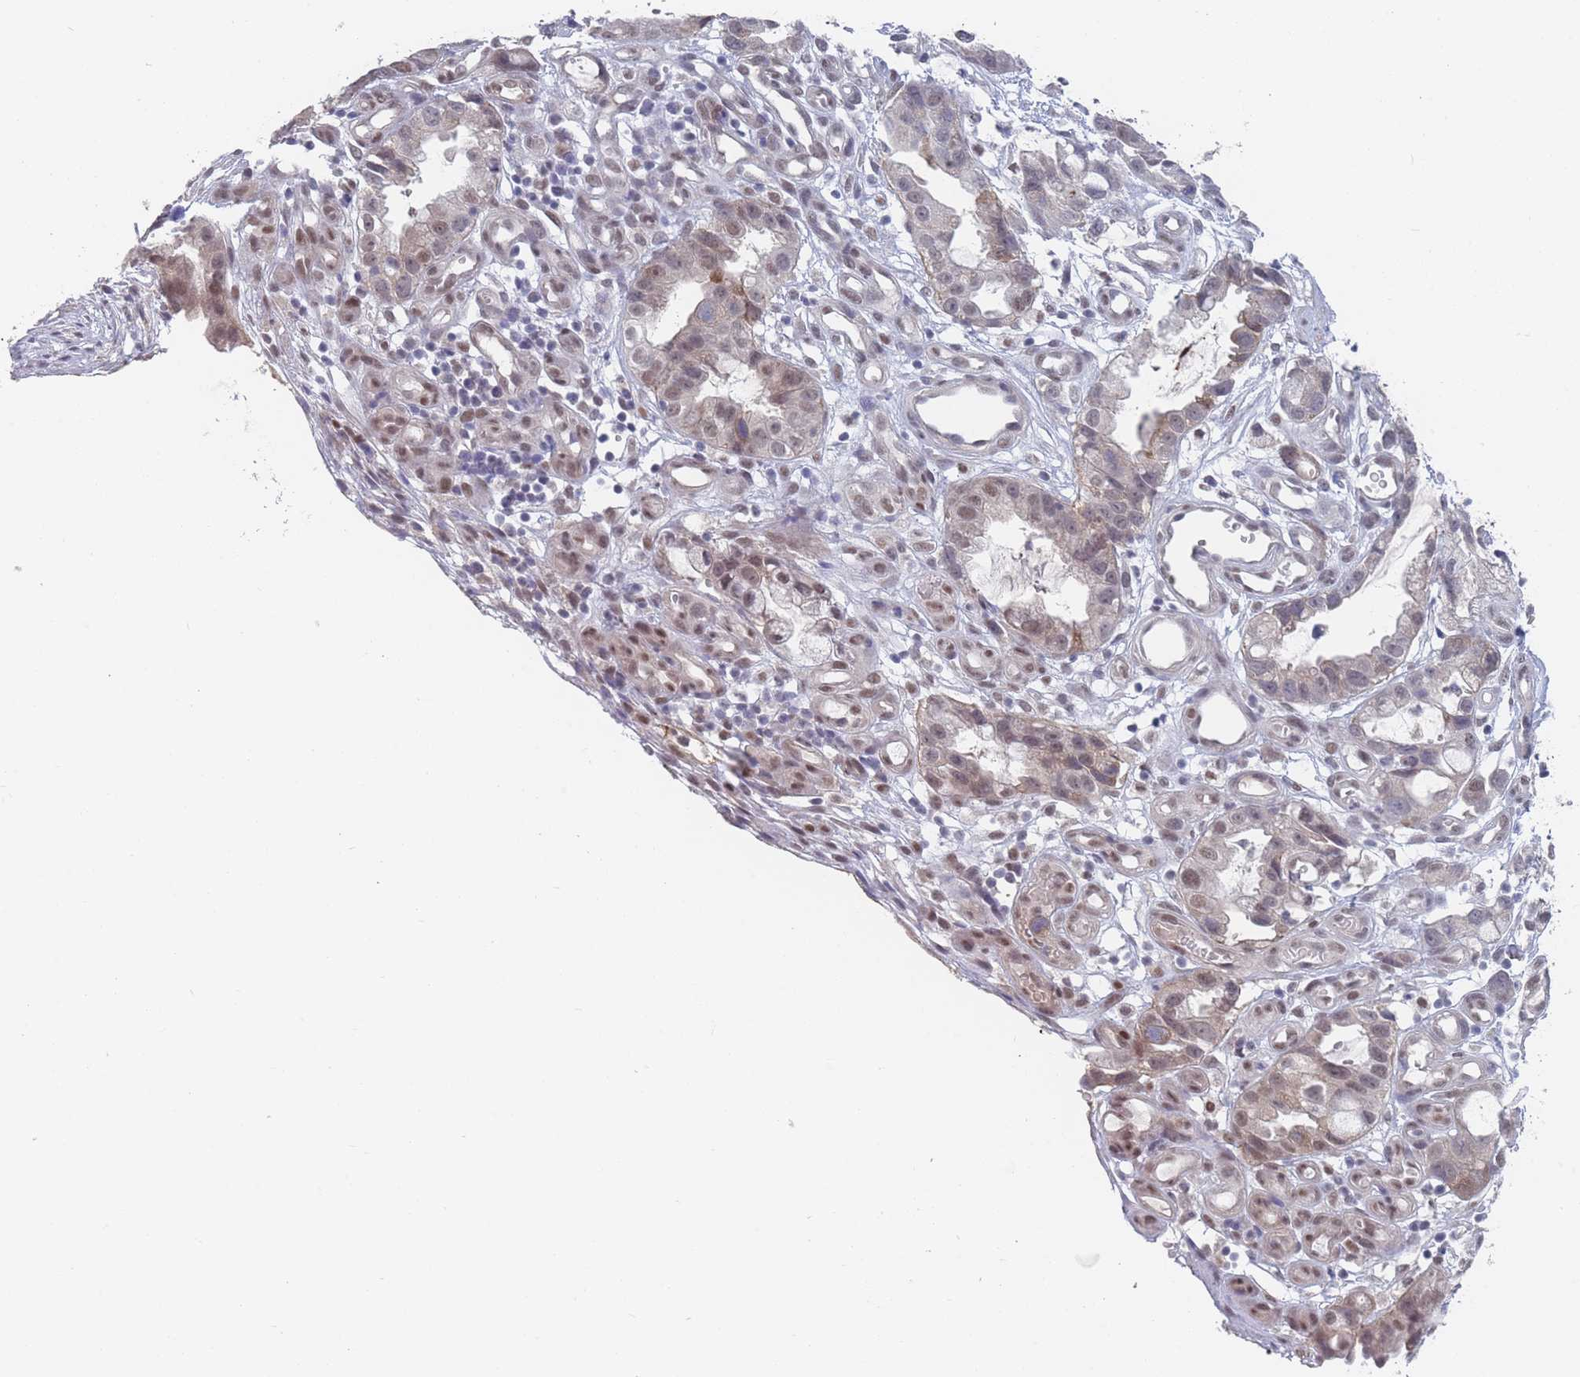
{"staining": {"intensity": "weak", "quantity": "<25%", "location": "nuclear"}, "tissue": "stomach cancer", "cell_type": "Tumor cells", "image_type": "cancer", "snomed": [{"axis": "morphology", "description": "Adenocarcinoma, NOS"}, {"axis": "topography", "description": "Stomach"}], "caption": "The micrograph displays no staining of tumor cells in stomach cancer (adenocarcinoma). Brightfield microscopy of immunohistochemistry stained with DAB (3,3'-diaminobenzidine) (brown) and hematoxylin (blue), captured at high magnification.", "gene": "ANKRD10", "patient": {"sex": "male", "age": 55}}